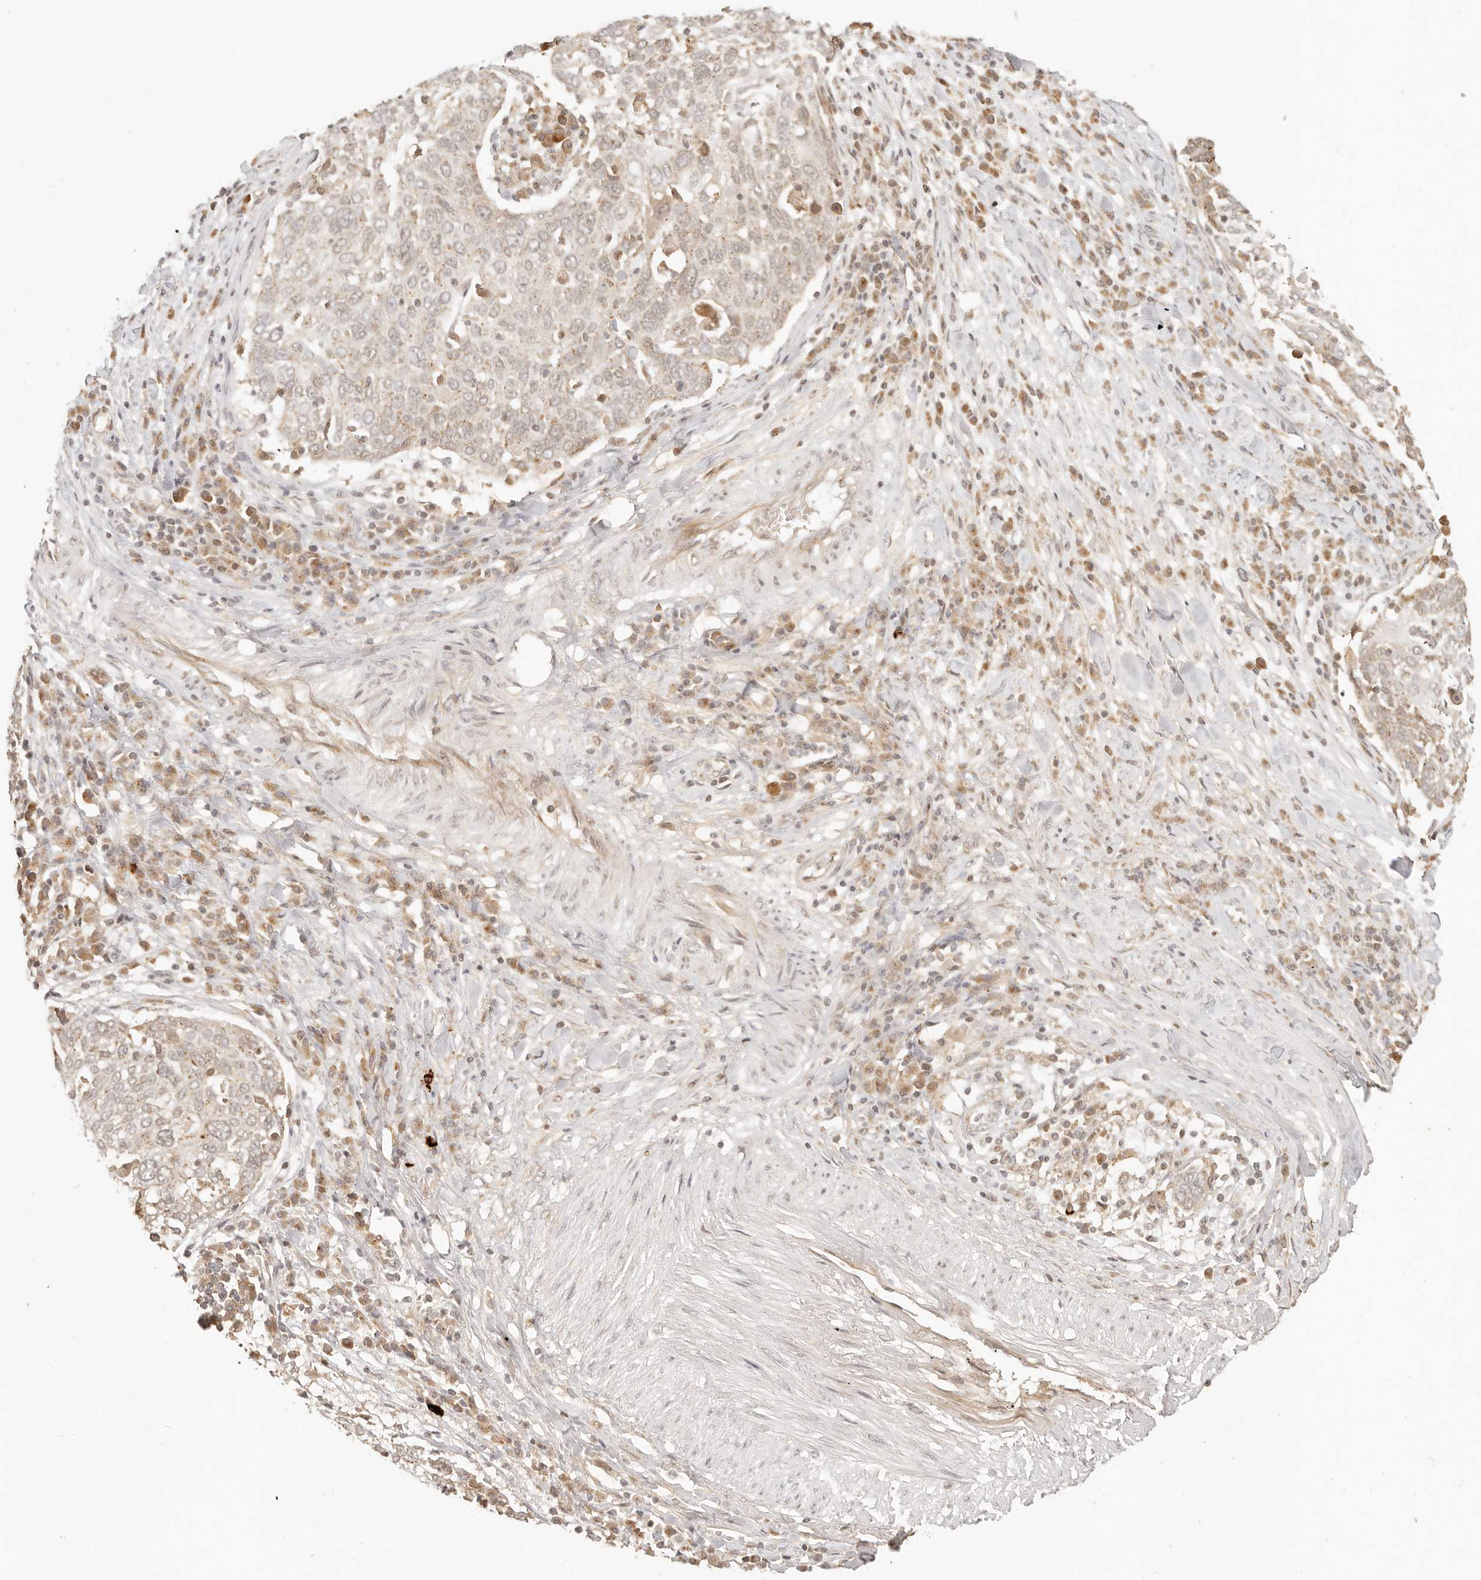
{"staining": {"intensity": "negative", "quantity": "none", "location": "none"}, "tissue": "lung cancer", "cell_type": "Tumor cells", "image_type": "cancer", "snomed": [{"axis": "morphology", "description": "Squamous cell carcinoma, NOS"}, {"axis": "topography", "description": "Lung"}], "caption": "Histopathology image shows no significant protein positivity in tumor cells of lung cancer (squamous cell carcinoma).", "gene": "INTS11", "patient": {"sex": "male", "age": 65}}